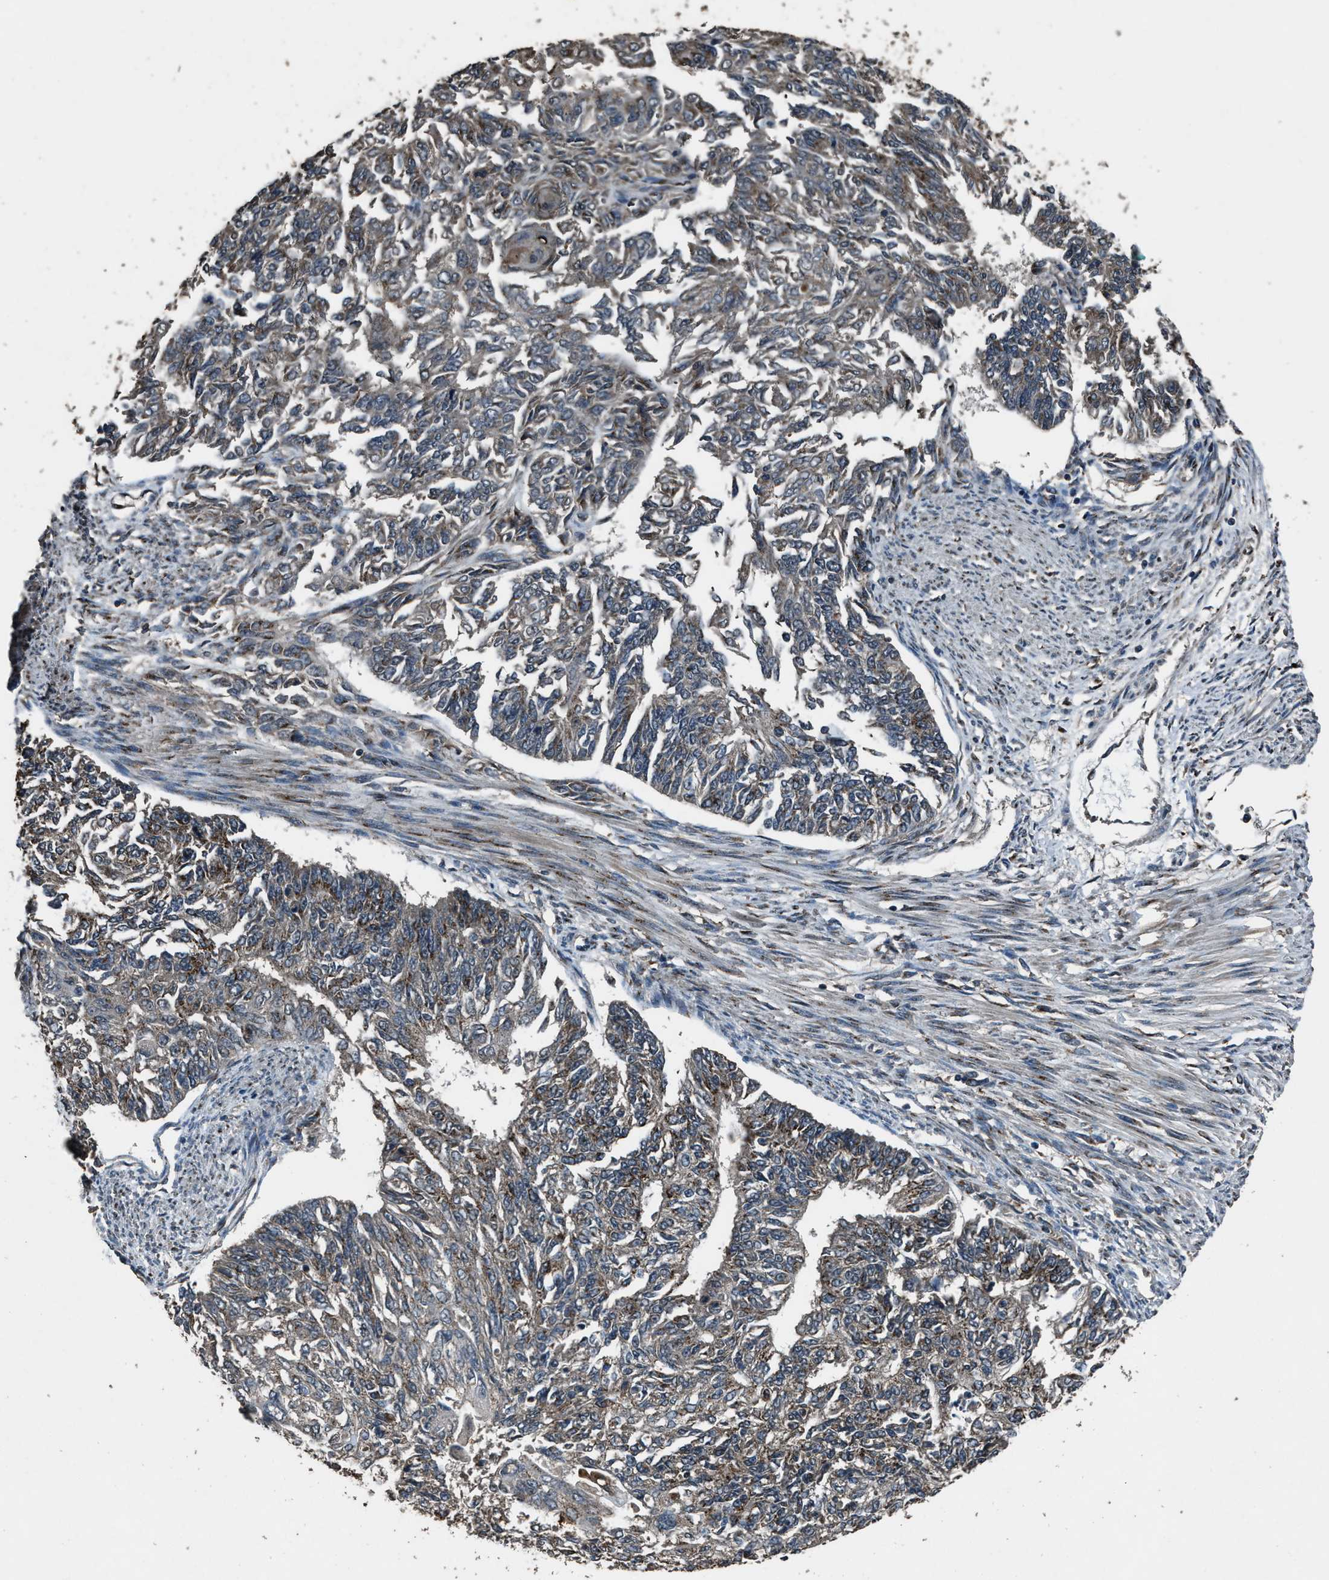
{"staining": {"intensity": "moderate", "quantity": "25%-75%", "location": "cytoplasmic/membranous"}, "tissue": "endometrial cancer", "cell_type": "Tumor cells", "image_type": "cancer", "snomed": [{"axis": "morphology", "description": "Adenocarcinoma, NOS"}, {"axis": "topography", "description": "Endometrium"}], "caption": "This is a micrograph of immunohistochemistry (IHC) staining of endometrial cancer, which shows moderate staining in the cytoplasmic/membranous of tumor cells.", "gene": "SLC38A10", "patient": {"sex": "female", "age": 32}}